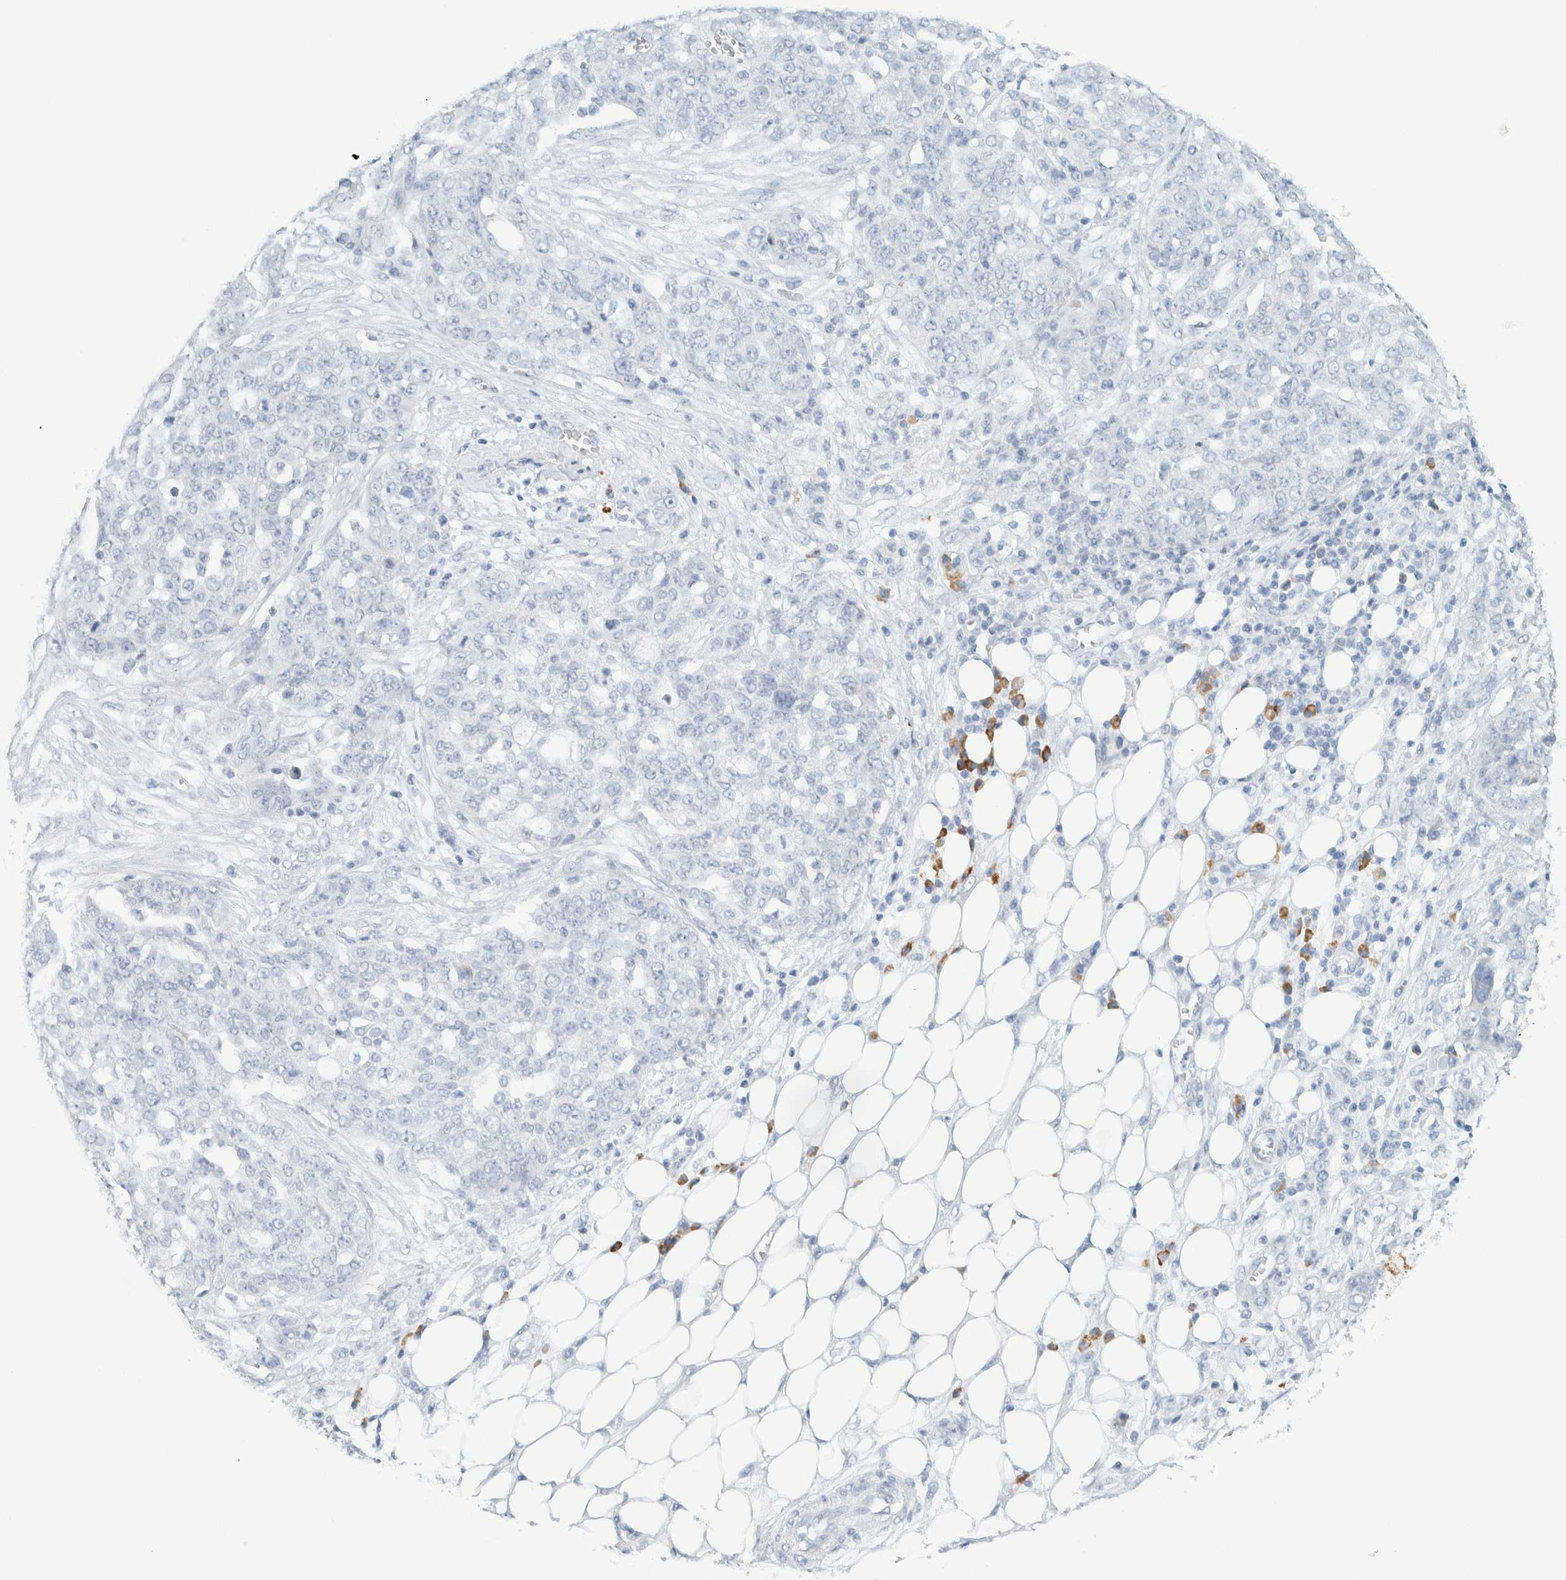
{"staining": {"intensity": "negative", "quantity": "none", "location": "none"}, "tissue": "ovarian cancer", "cell_type": "Tumor cells", "image_type": "cancer", "snomed": [{"axis": "morphology", "description": "Cystadenocarcinoma, serous, NOS"}, {"axis": "topography", "description": "Soft tissue"}, {"axis": "topography", "description": "Ovary"}], "caption": "This histopathology image is of ovarian serous cystadenocarcinoma stained with immunohistochemistry to label a protein in brown with the nuclei are counter-stained blue. There is no staining in tumor cells.", "gene": "ARHGAP27", "patient": {"sex": "female", "age": 57}}